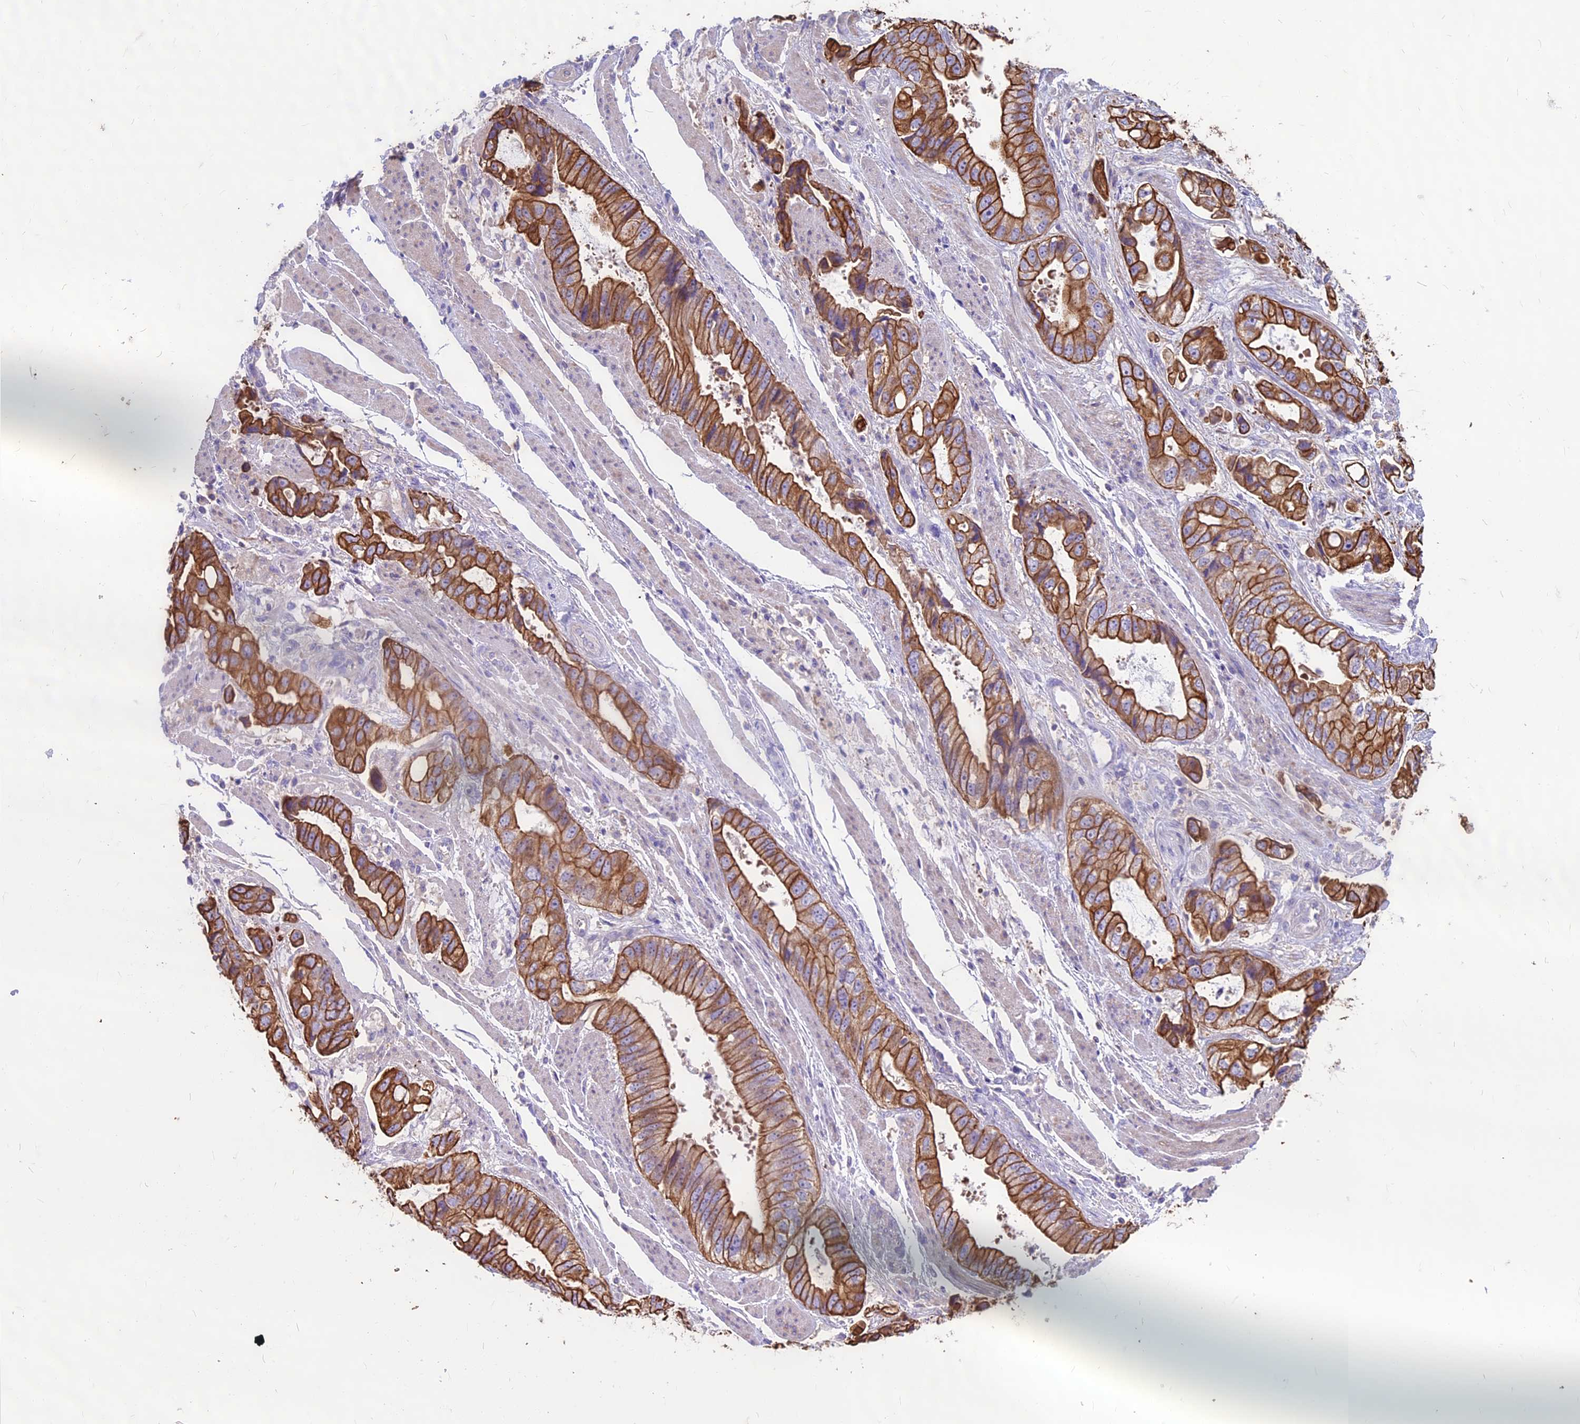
{"staining": {"intensity": "strong", "quantity": ">75%", "location": "cytoplasmic/membranous"}, "tissue": "stomach cancer", "cell_type": "Tumor cells", "image_type": "cancer", "snomed": [{"axis": "morphology", "description": "Adenocarcinoma, NOS"}, {"axis": "topography", "description": "Stomach"}], "caption": "Human stomach cancer (adenocarcinoma) stained with a protein marker exhibits strong staining in tumor cells.", "gene": "CDAN1", "patient": {"sex": "male", "age": 62}}